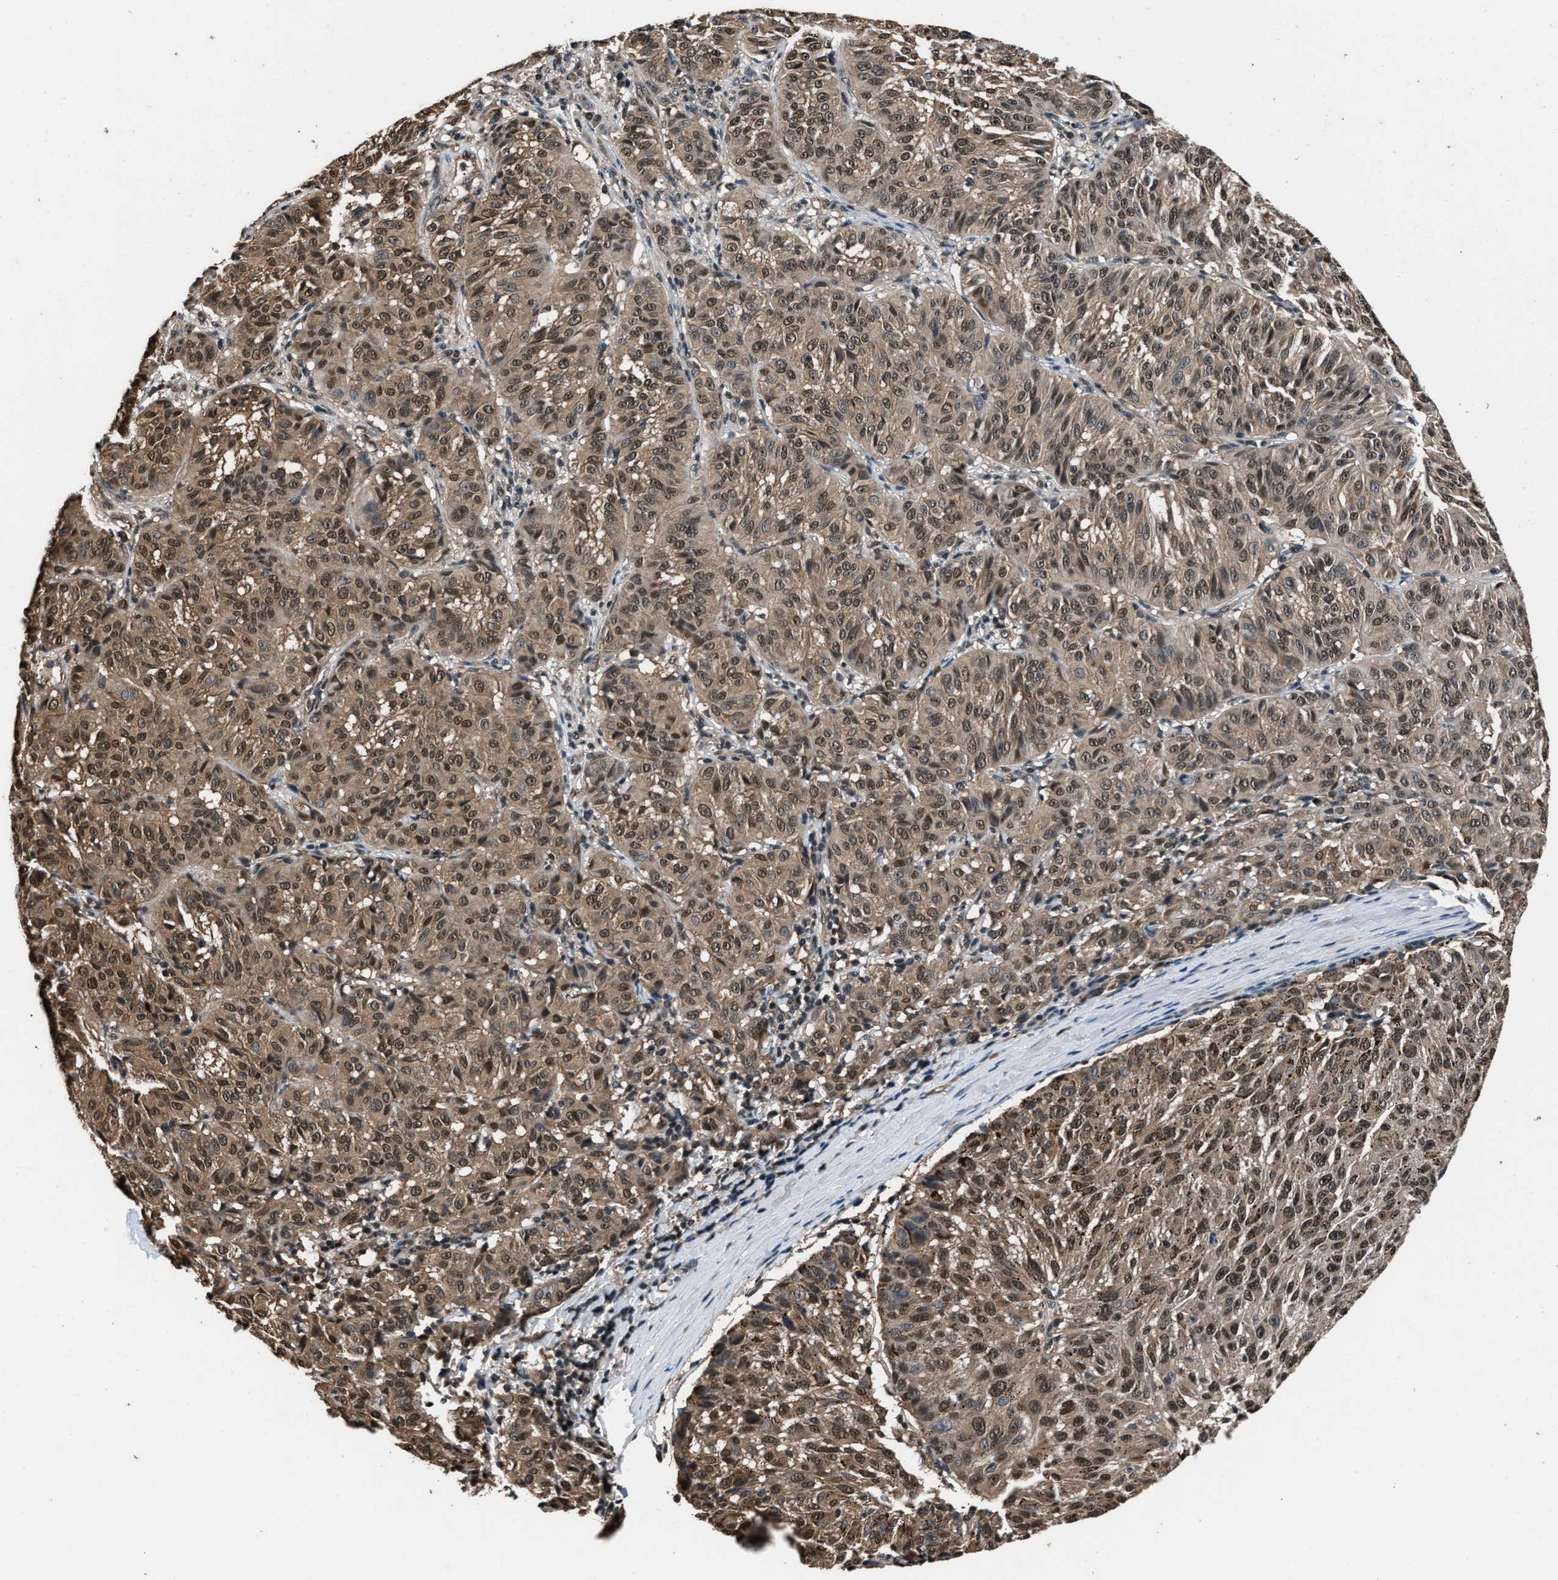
{"staining": {"intensity": "moderate", "quantity": ">75%", "location": "cytoplasmic/membranous,nuclear"}, "tissue": "melanoma", "cell_type": "Tumor cells", "image_type": "cancer", "snomed": [{"axis": "morphology", "description": "Malignant melanoma, NOS"}, {"axis": "topography", "description": "Skin"}], "caption": "Immunohistochemical staining of human melanoma reveals medium levels of moderate cytoplasmic/membranous and nuclear staining in about >75% of tumor cells.", "gene": "DFFA", "patient": {"sex": "female", "age": 72}}